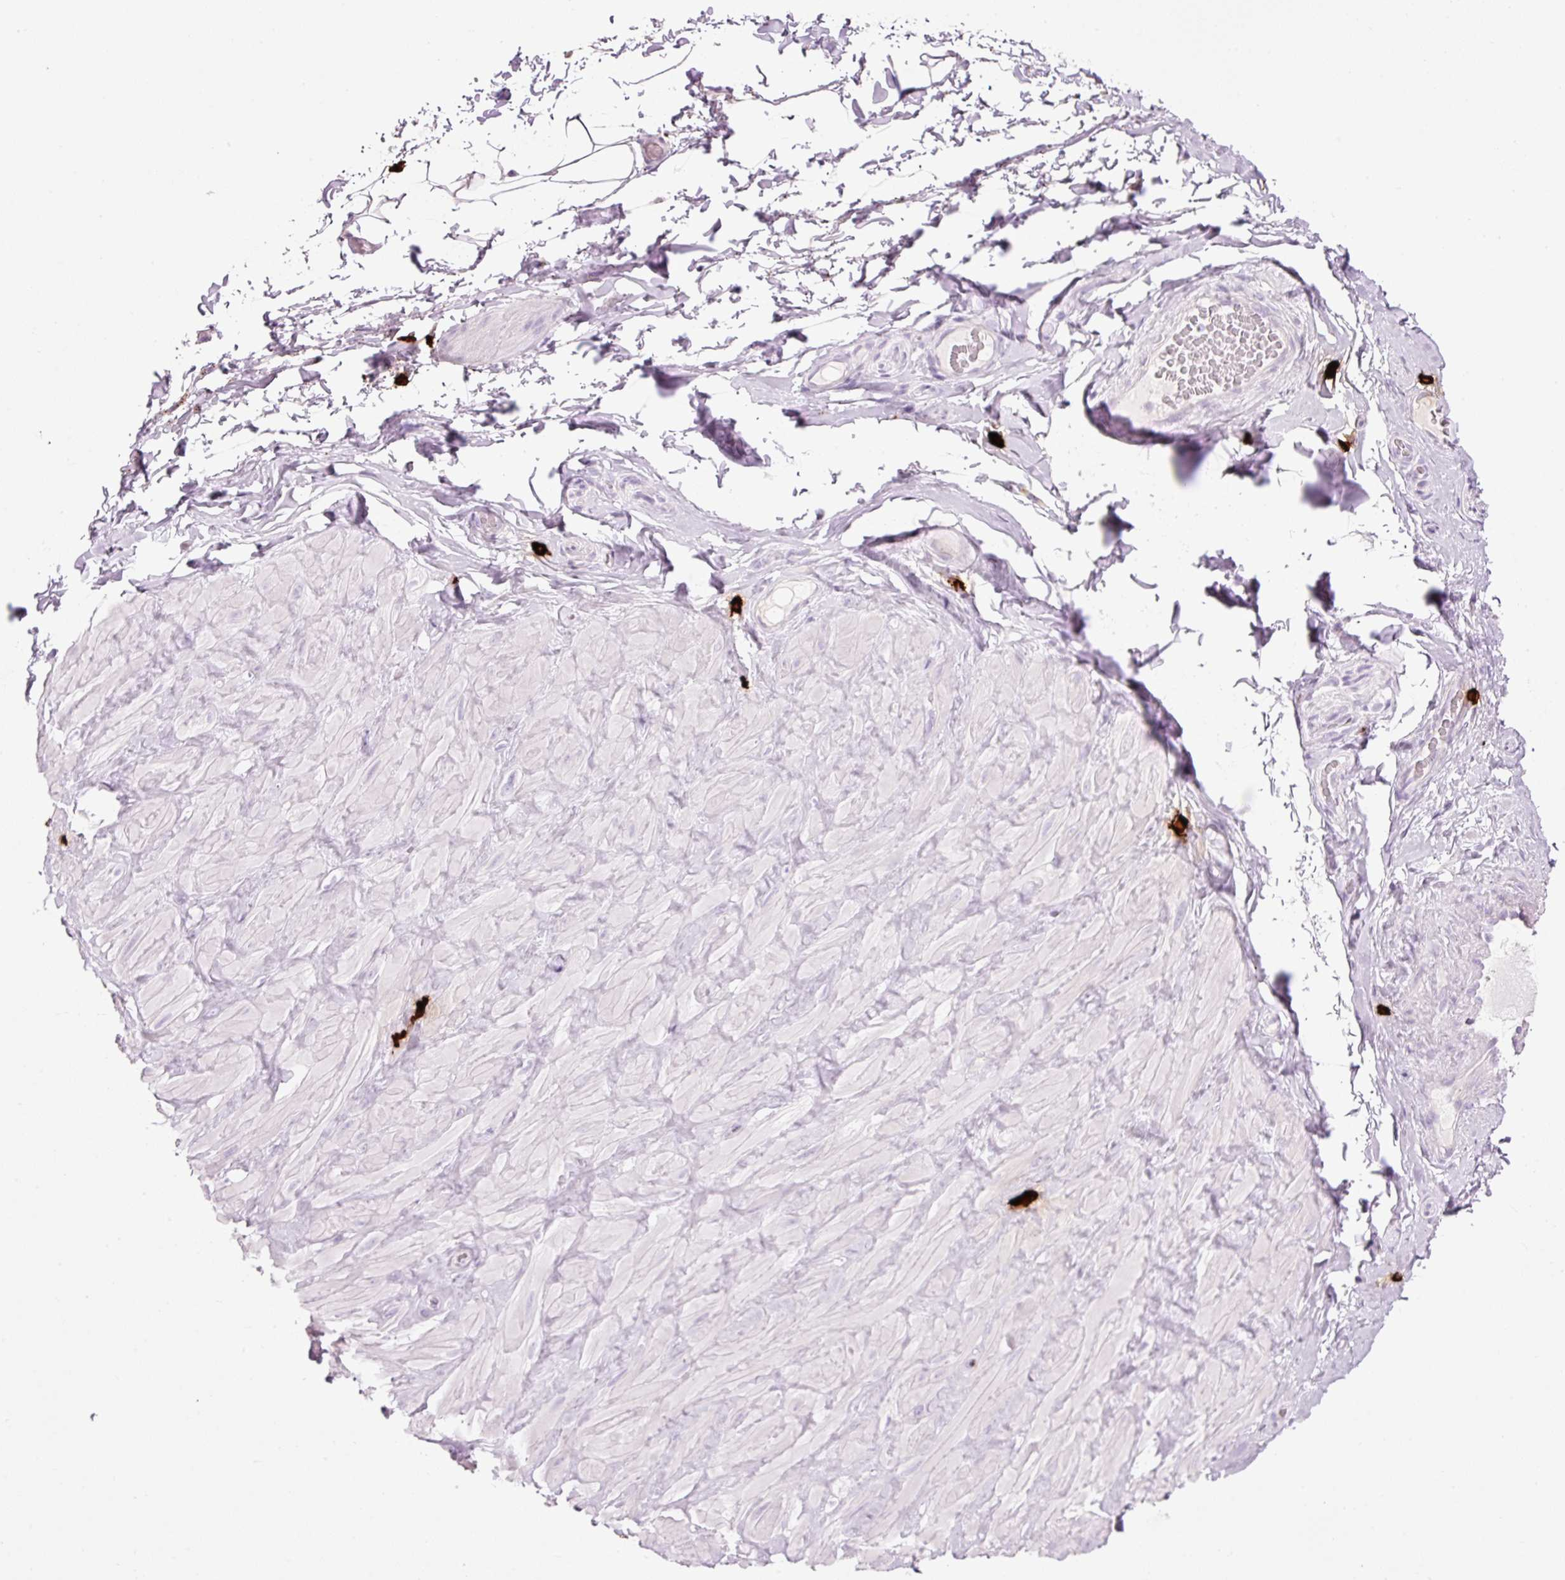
{"staining": {"intensity": "negative", "quantity": "none", "location": "none"}, "tissue": "adipose tissue", "cell_type": "Adipocytes", "image_type": "normal", "snomed": [{"axis": "morphology", "description": "Normal tissue, NOS"}, {"axis": "topography", "description": "Vascular tissue"}, {"axis": "topography", "description": "Peripheral nerve tissue"}], "caption": "Immunohistochemistry image of unremarkable adipose tissue: adipose tissue stained with DAB exhibits no significant protein staining in adipocytes. (DAB IHC with hematoxylin counter stain).", "gene": "CMA1", "patient": {"sex": "male", "age": 41}}